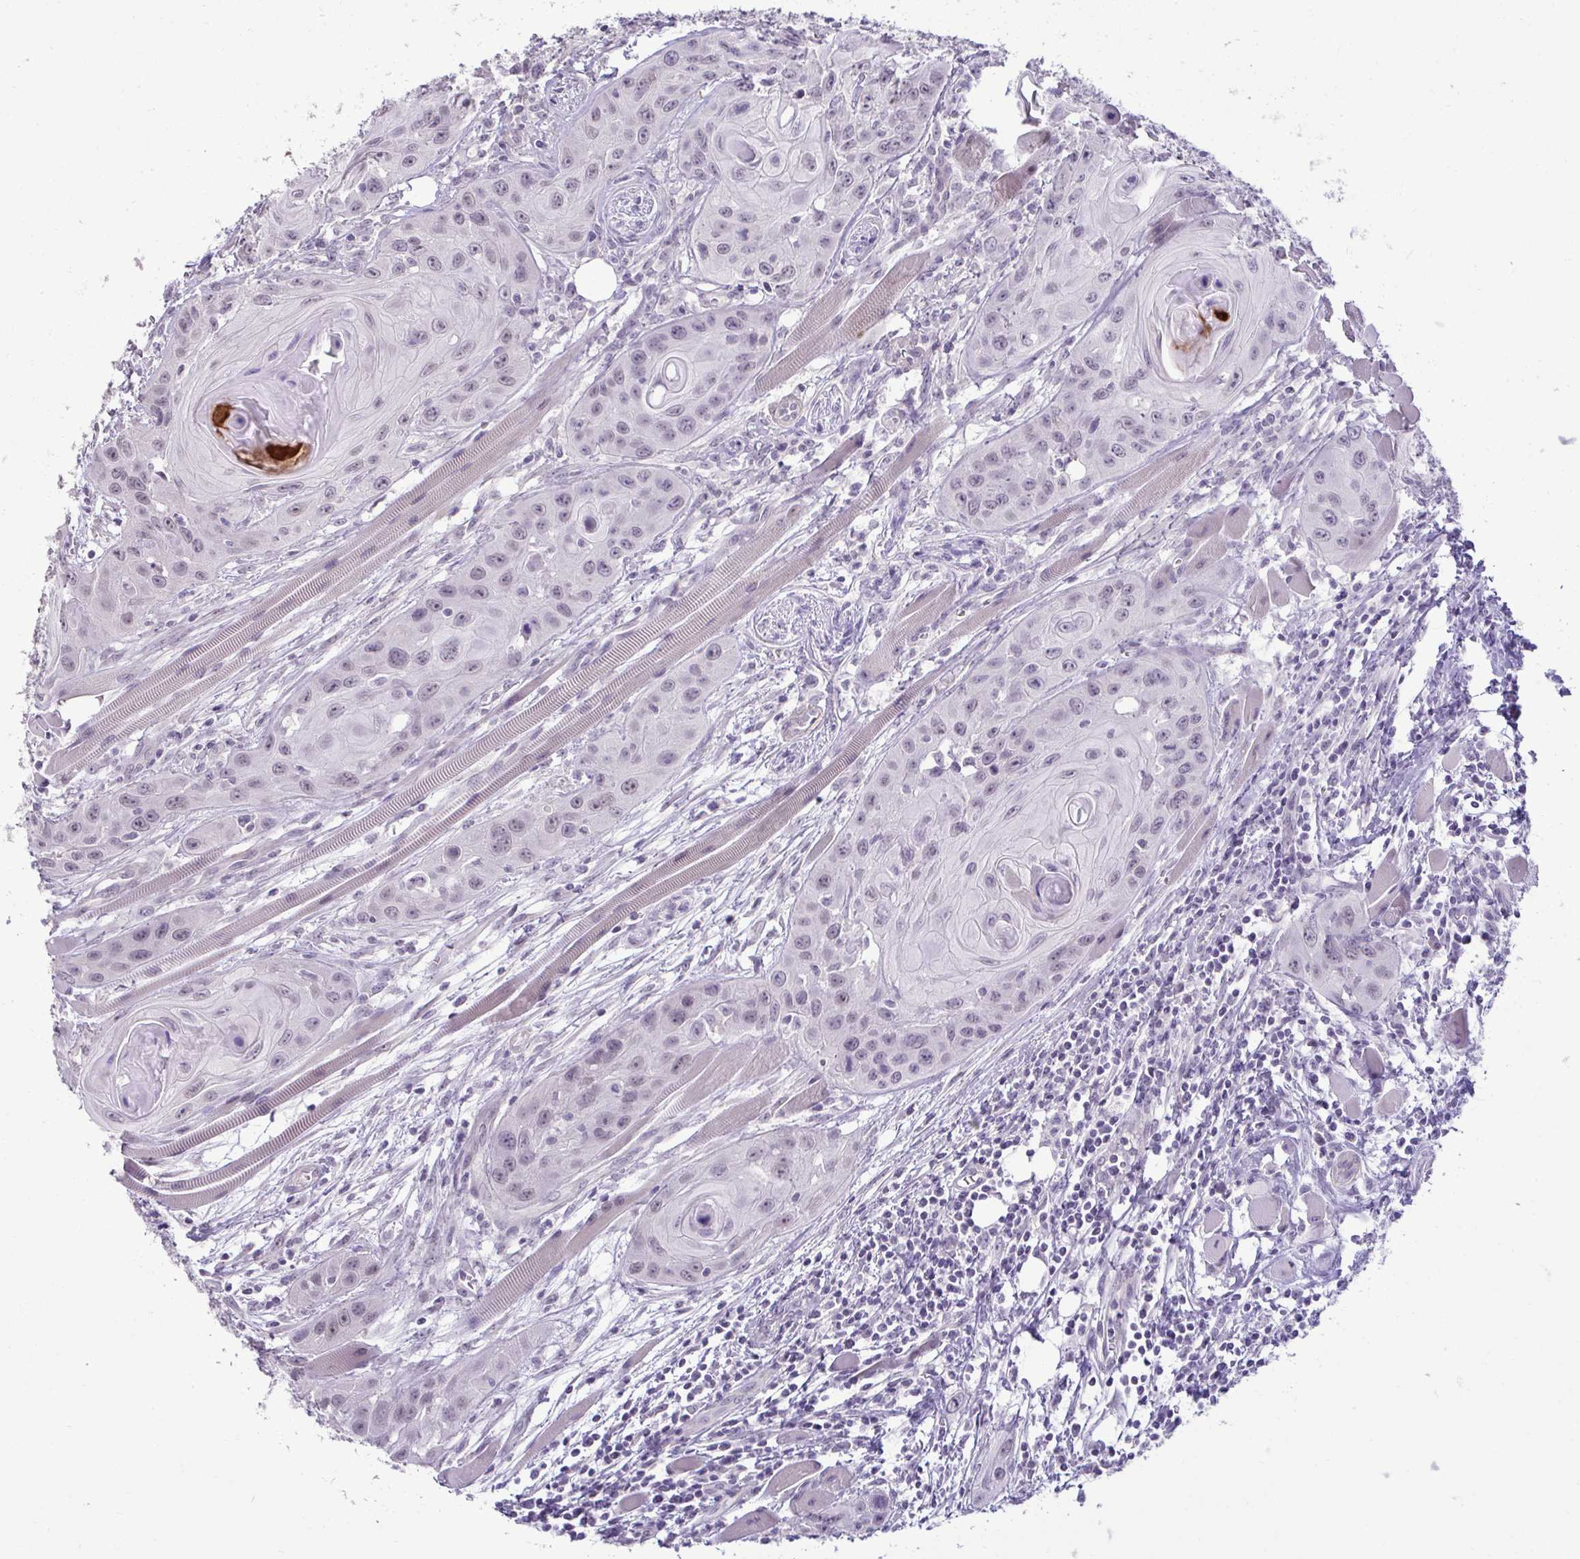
{"staining": {"intensity": "weak", "quantity": "25%-75%", "location": "nuclear"}, "tissue": "head and neck cancer", "cell_type": "Tumor cells", "image_type": "cancer", "snomed": [{"axis": "morphology", "description": "Squamous cell carcinoma, NOS"}, {"axis": "topography", "description": "Oral tissue"}, {"axis": "topography", "description": "Head-Neck"}], "caption": "Weak nuclear expression is appreciated in about 25%-75% of tumor cells in squamous cell carcinoma (head and neck).", "gene": "SLC30A3", "patient": {"sex": "male", "age": 58}}